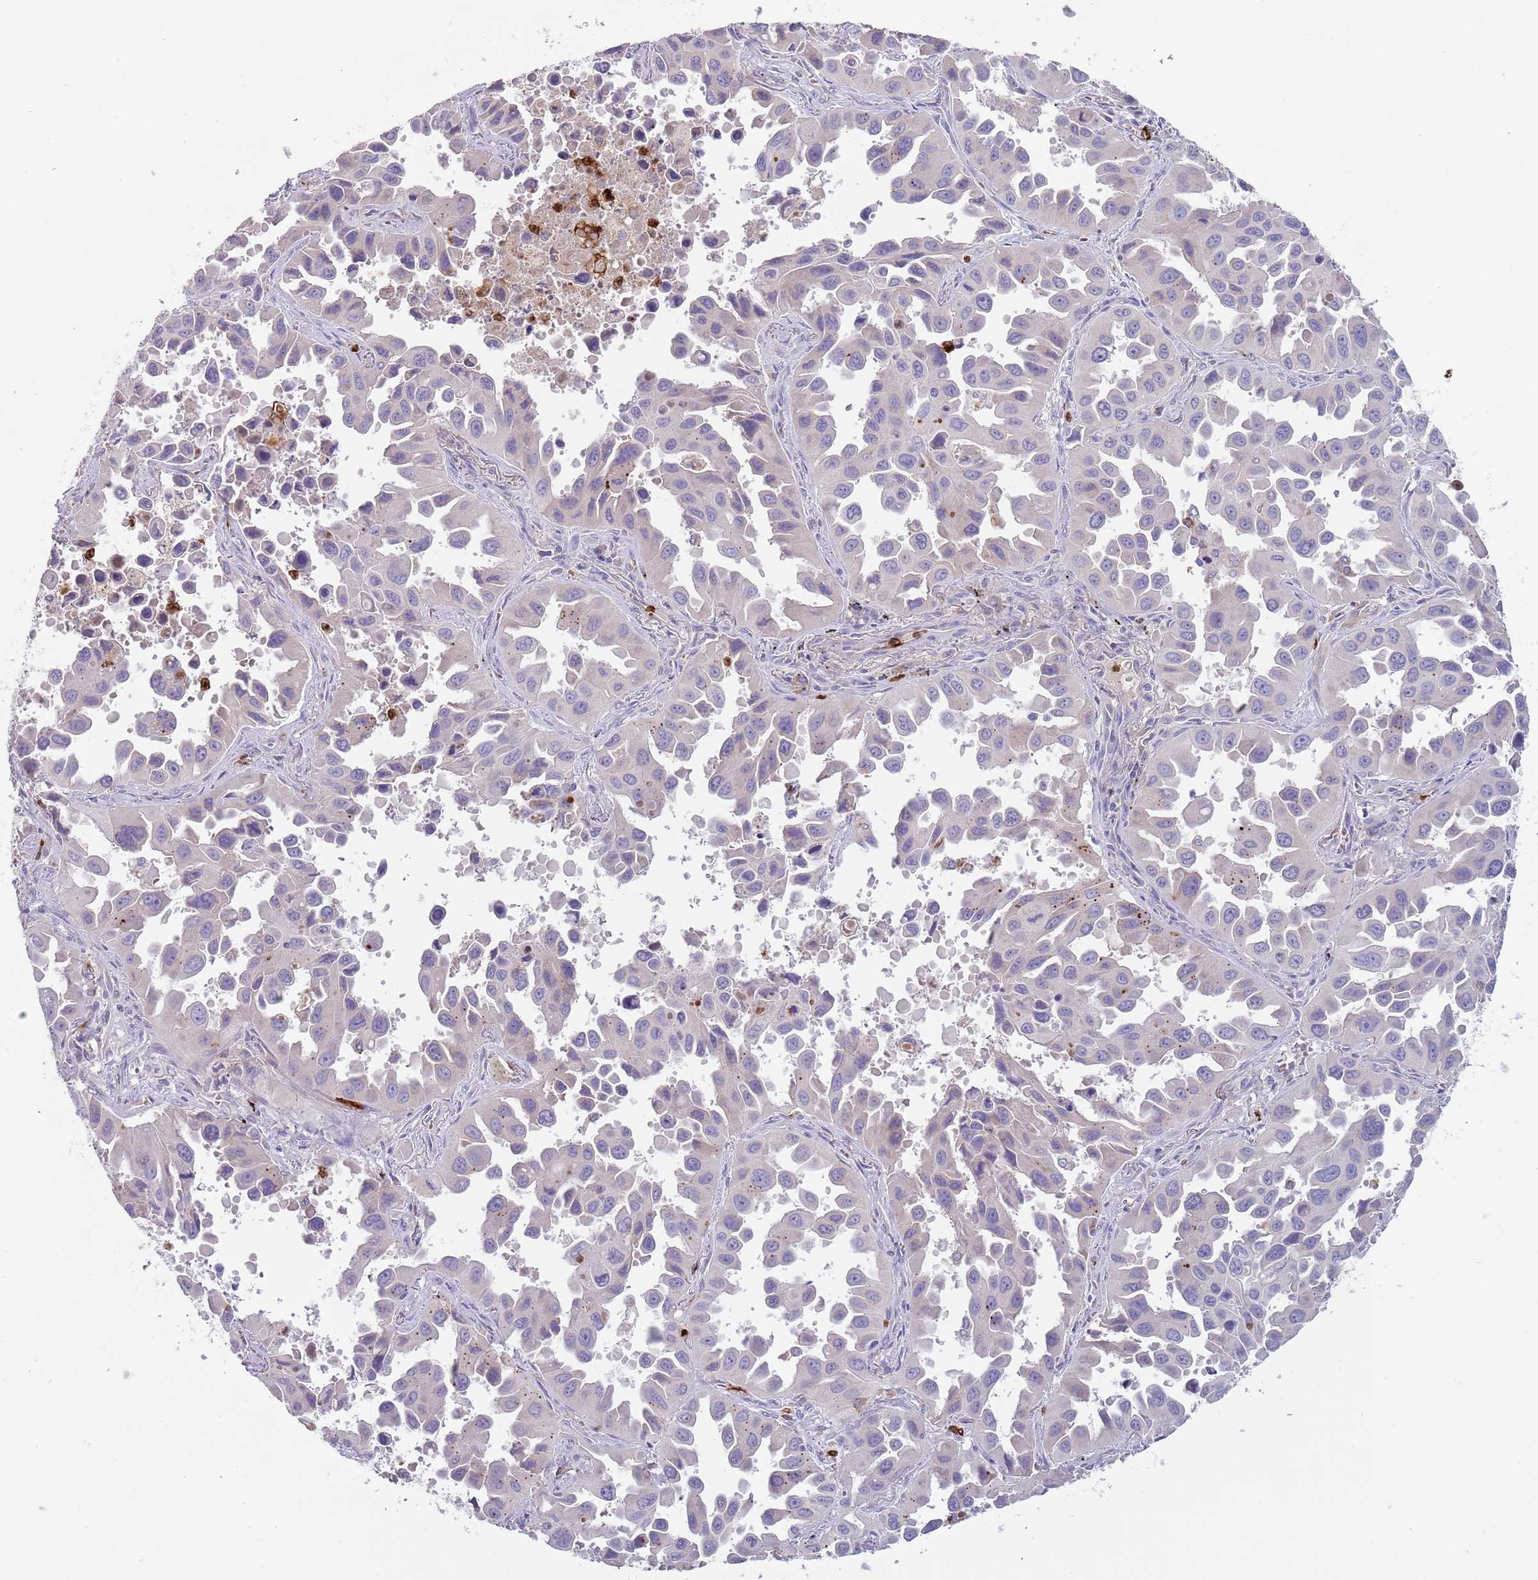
{"staining": {"intensity": "negative", "quantity": "none", "location": "none"}, "tissue": "lung cancer", "cell_type": "Tumor cells", "image_type": "cancer", "snomed": [{"axis": "morphology", "description": "Adenocarcinoma, NOS"}, {"axis": "topography", "description": "Lung"}], "caption": "Immunohistochemistry micrograph of neoplastic tissue: human lung cancer (adenocarcinoma) stained with DAB (3,3'-diaminobenzidine) exhibits no significant protein staining in tumor cells. (DAB (3,3'-diaminobenzidine) immunohistochemistry, high magnification).", "gene": "TMEM251", "patient": {"sex": "male", "age": 66}}